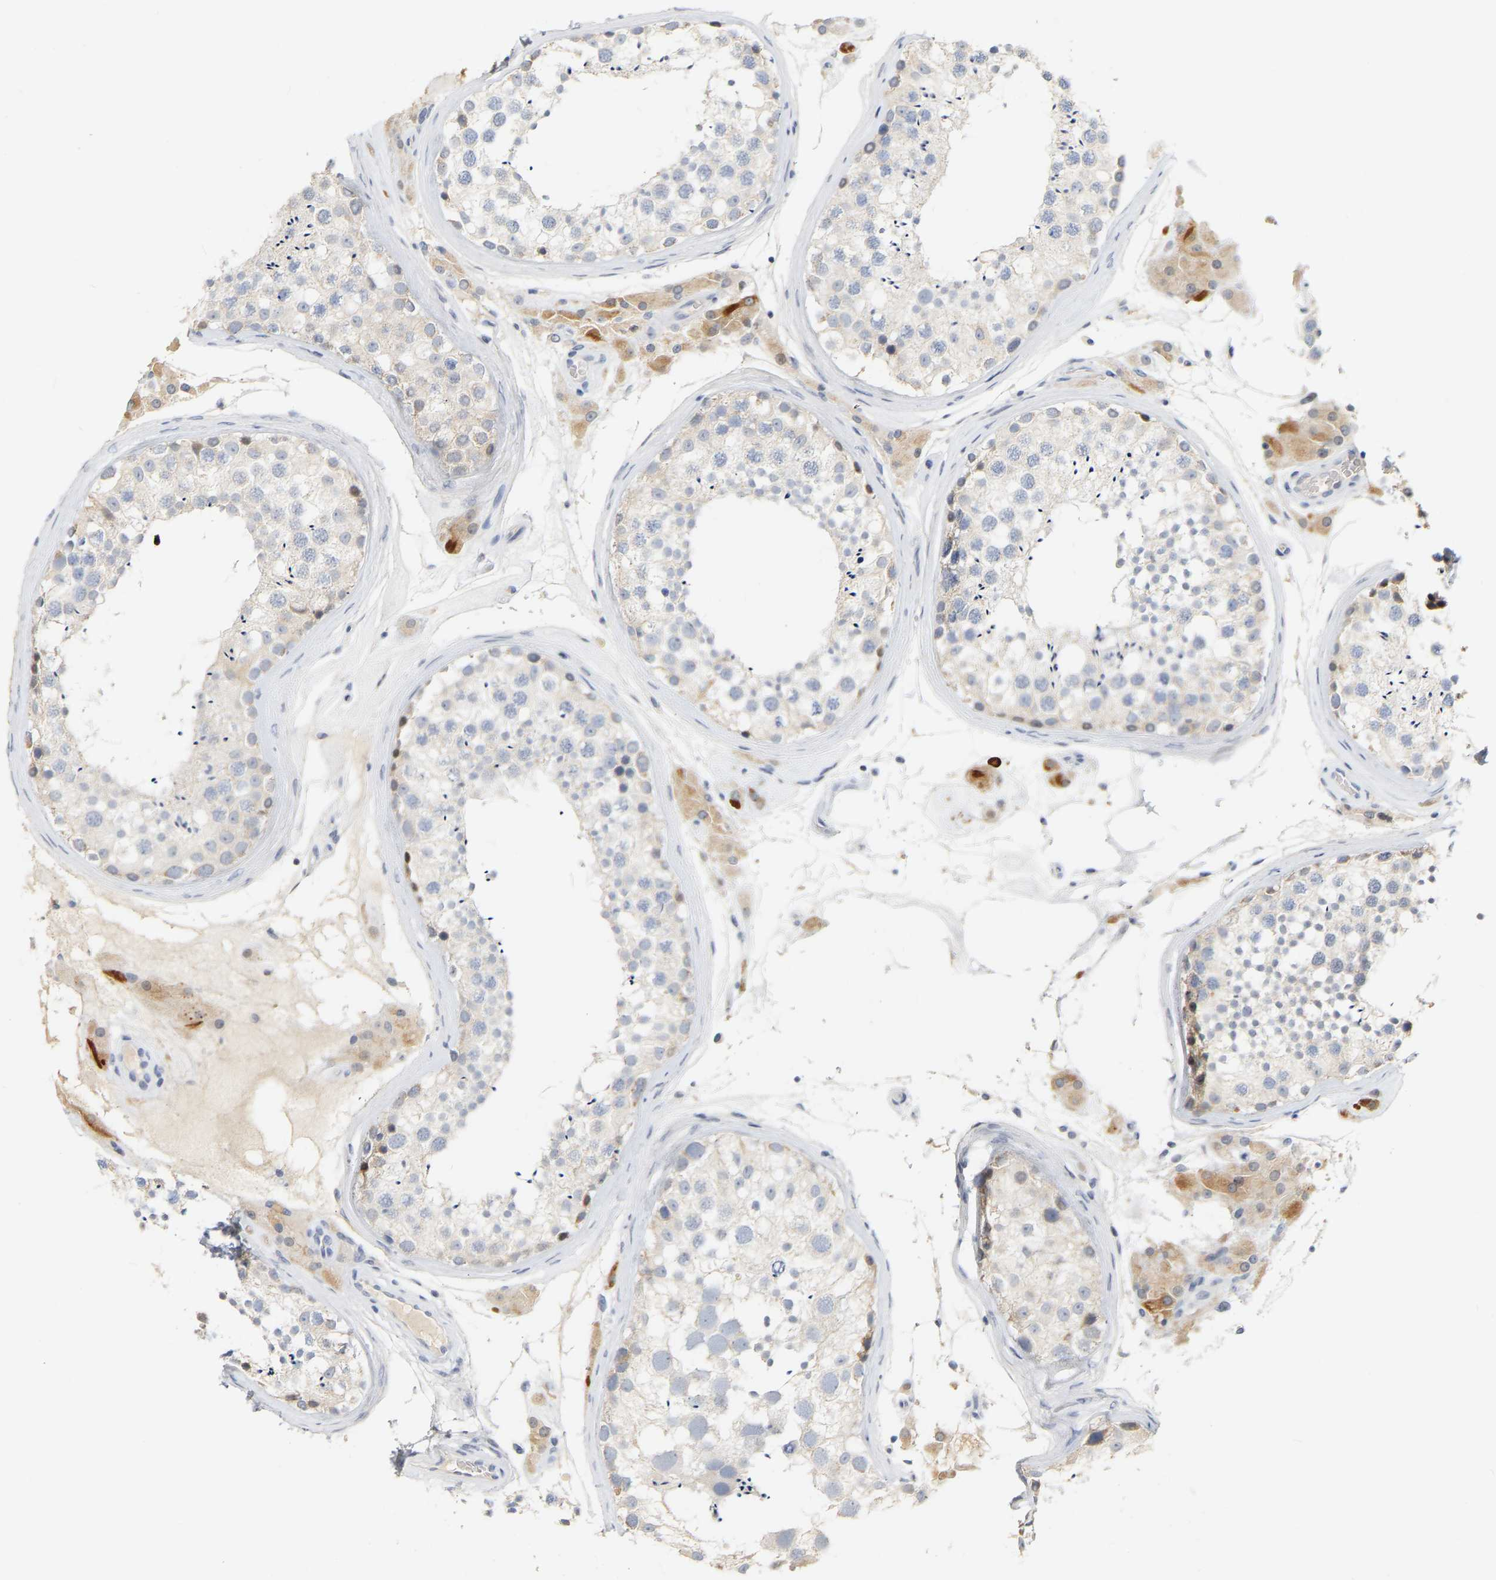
{"staining": {"intensity": "negative", "quantity": "none", "location": "none"}, "tissue": "testis", "cell_type": "Cells in seminiferous ducts", "image_type": "normal", "snomed": [{"axis": "morphology", "description": "Normal tissue, NOS"}, {"axis": "topography", "description": "Testis"}], "caption": "High magnification brightfield microscopy of unremarkable testis stained with DAB (brown) and counterstained with hematoxylin (blue): cells in seminiferous ducts show no significant staining.", "gene": "KRT76", "patient": {"sex": "male", "age": 46}}